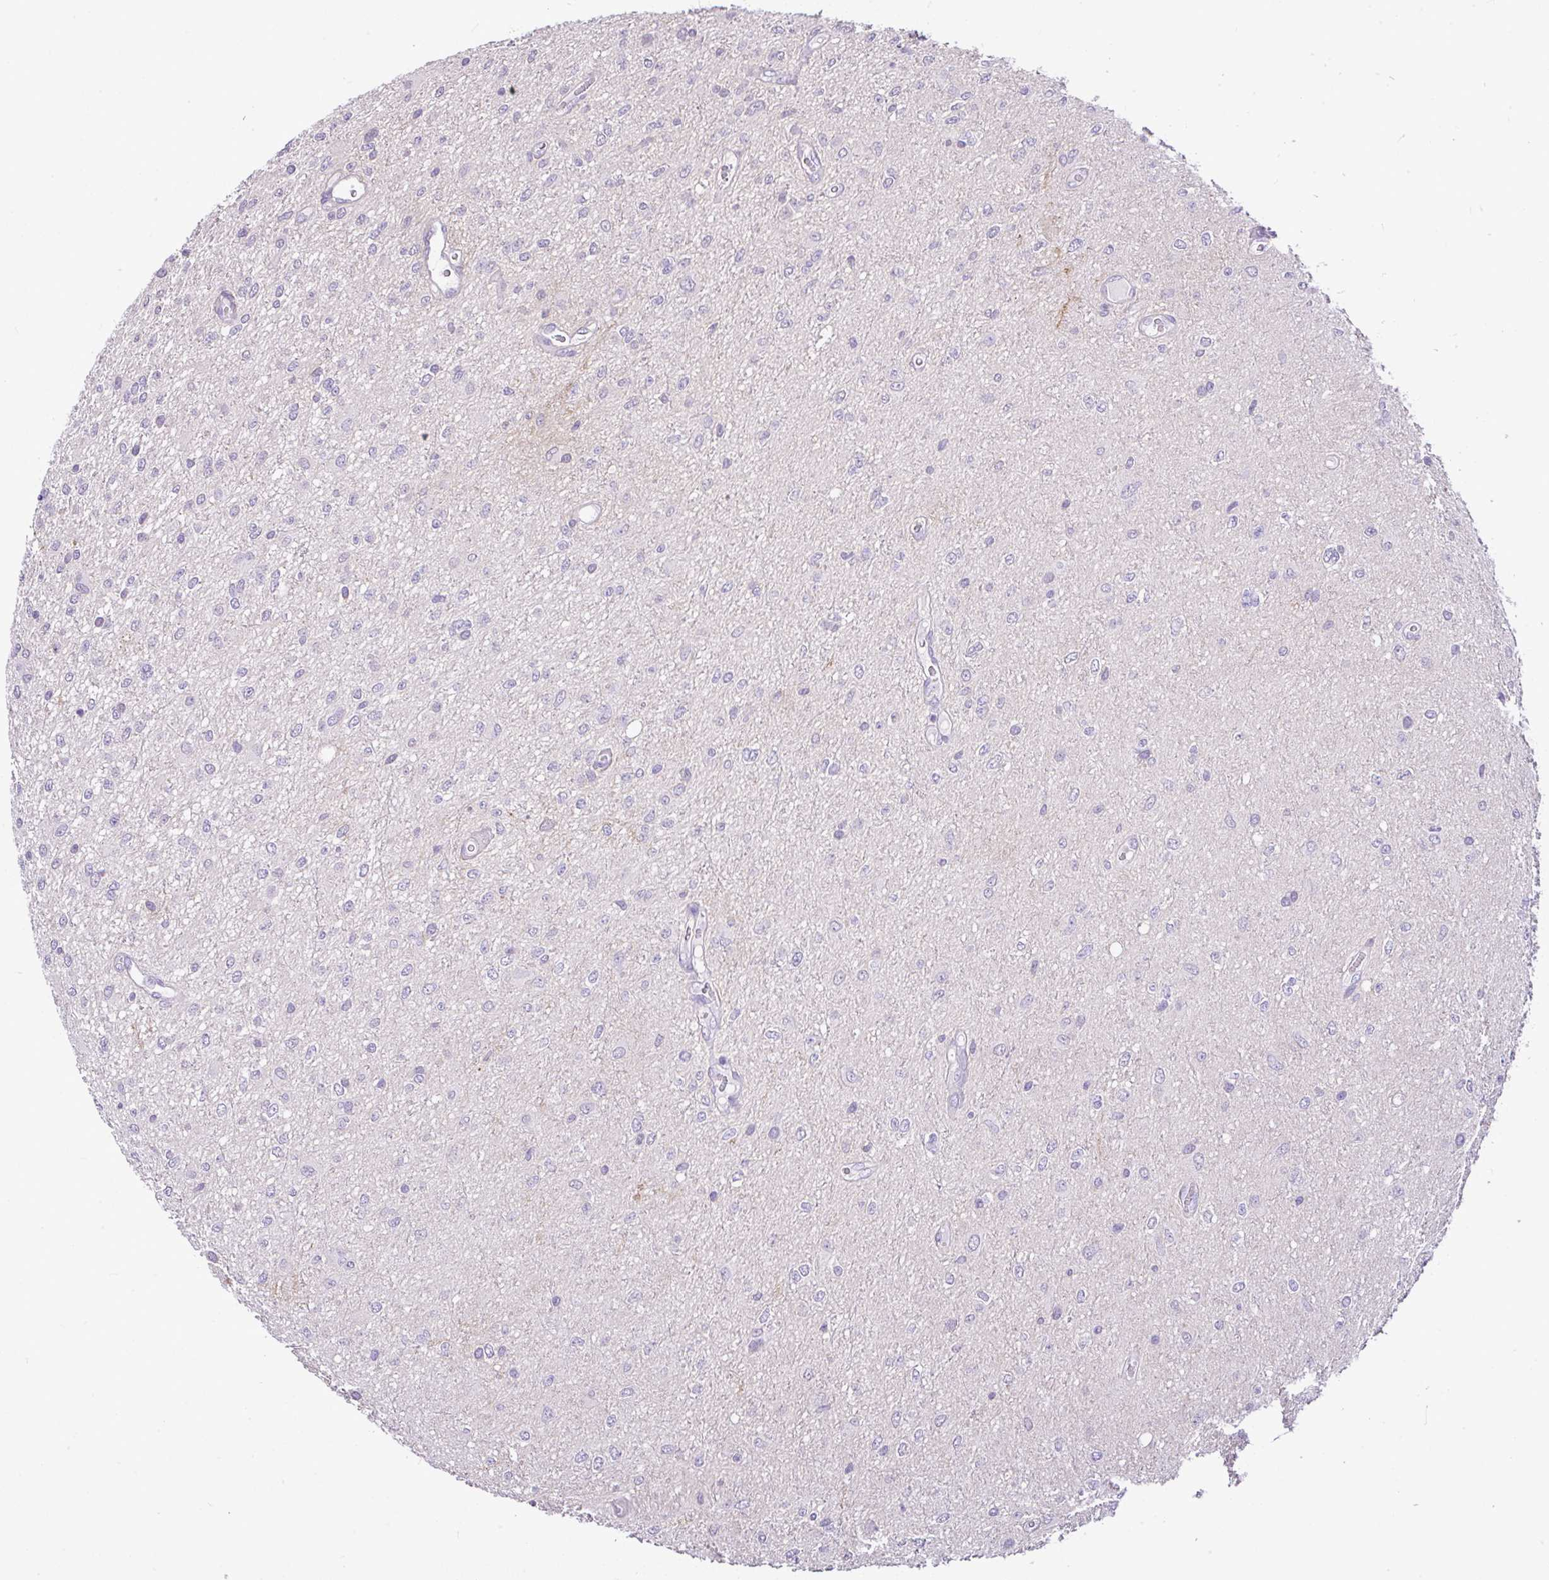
{"staining": {"intensity": "negative", "quantity": "none", "location": "none"}, "tissue": "glioma", "cell_type": "Tumor cells", "image_type": "cancer", "snomed": [{"axis": "morphology", "description": "Glioma, malignant, Low grade"}, {"axis": "topography", "description": "Cerebellum"}], "caption": "An IHC photomicrograph of malignant low-grade glioma is shown. There is no staining in tumor cells of malignant low-grade glioma. (IHC, brightfield microscopy, high magnification).", "gene": "CTU1", "patient": {"sex": "female", "age": 5}}